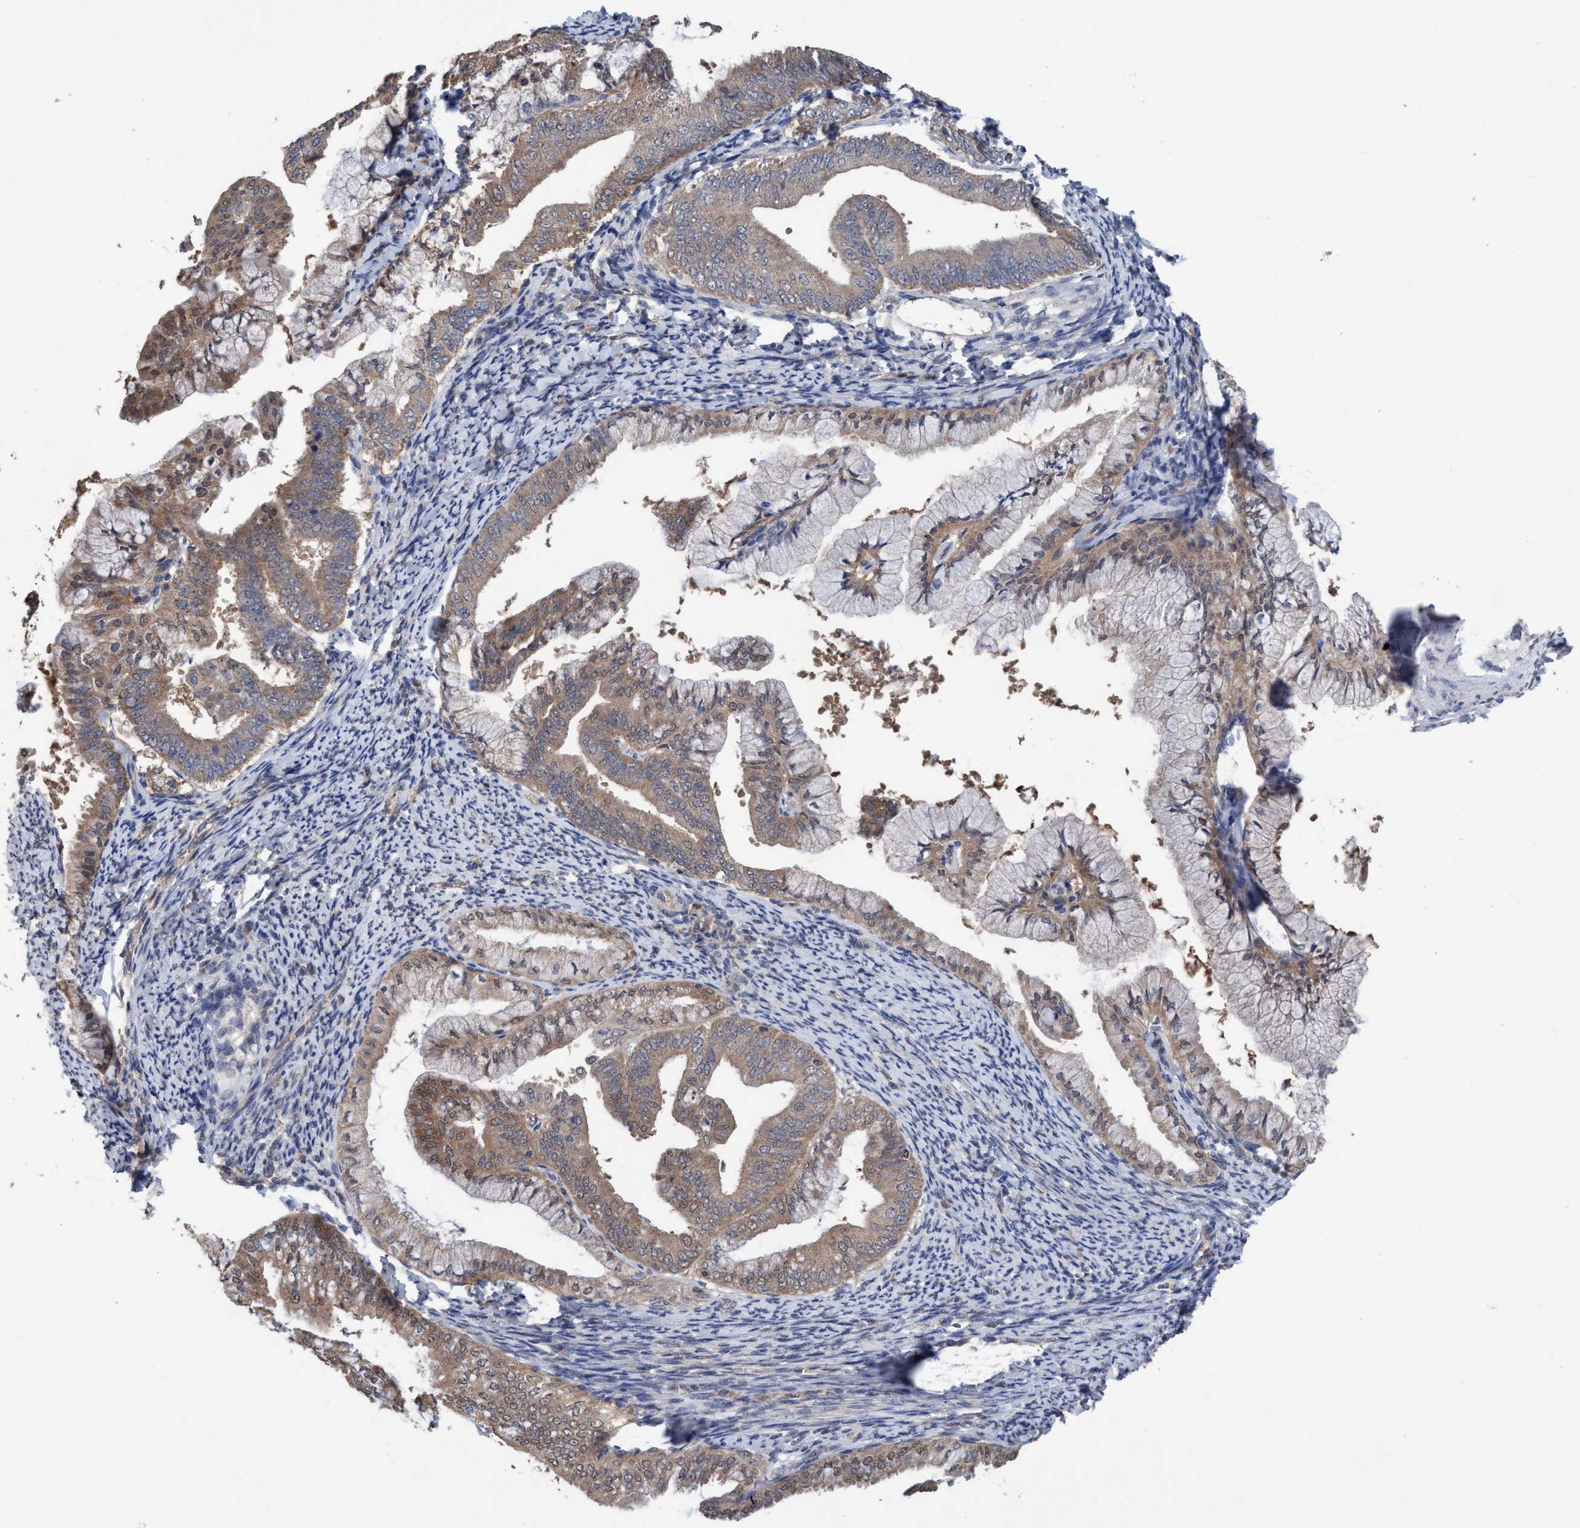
{"staining": {"intensity": "weak", "quantity": ">75%", "location": "cytoplasmic/membranous"}, "tissue": "endometrial cancer", "cell_type": "Tumor cells", "image_type": "cancer", "snomed": [{"axis": "morphology", "description": "Adenocarcinoma, NOS"}, {"axis": "topography", "description": "Endometrium"}], "caption": "Immunohistochemistry image of adenocarcinoma (endometrial) stained for a protein (brown), which shows low levels of weak cytoplasmic/membranous staining in about >75% of tumor cells.", "gene": "GLOD4", "patient": {"sex": "female", "age": 63}}